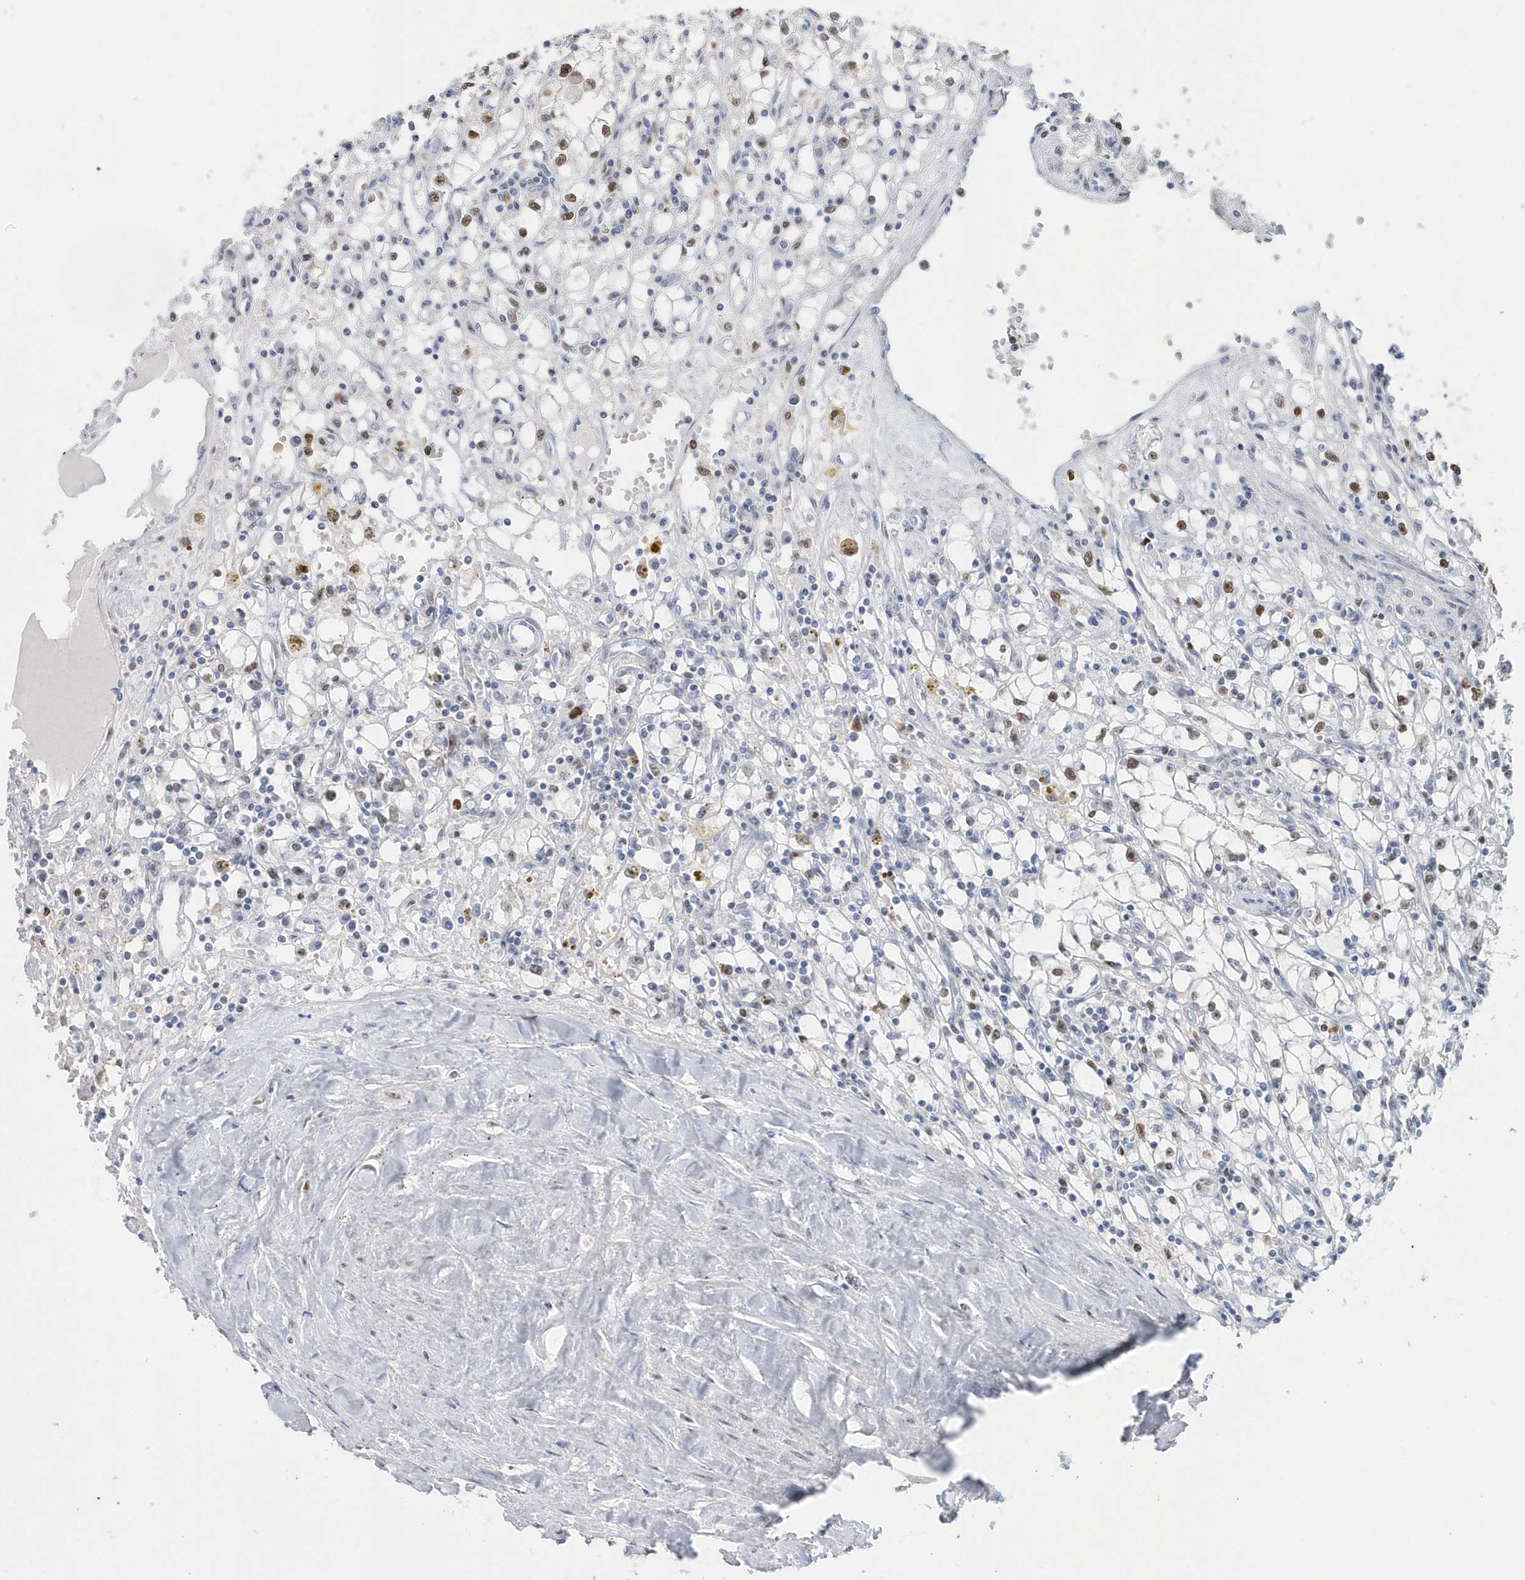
{"staining": {"intensity": "moderate", "quantity": "25%-75%", "location": "nuclear"}, "tissue": "renal cancer", "cell_type": "Tumor cells", "image_type": "cancer", "snomed": [{"axis": "morphology", "description": "Adenocarcinoma, NOS"}, {"axis": "topography", "description": "Kidney"}], "caption": "The photomicrograph demonstrates a brown stain indicating the presence of a protein in the nuclear of tumor cells in renal cancer (adenocarcinoma).", "gene": "MACROH2A2", "patient": {"sex": "male", "age": 56}}